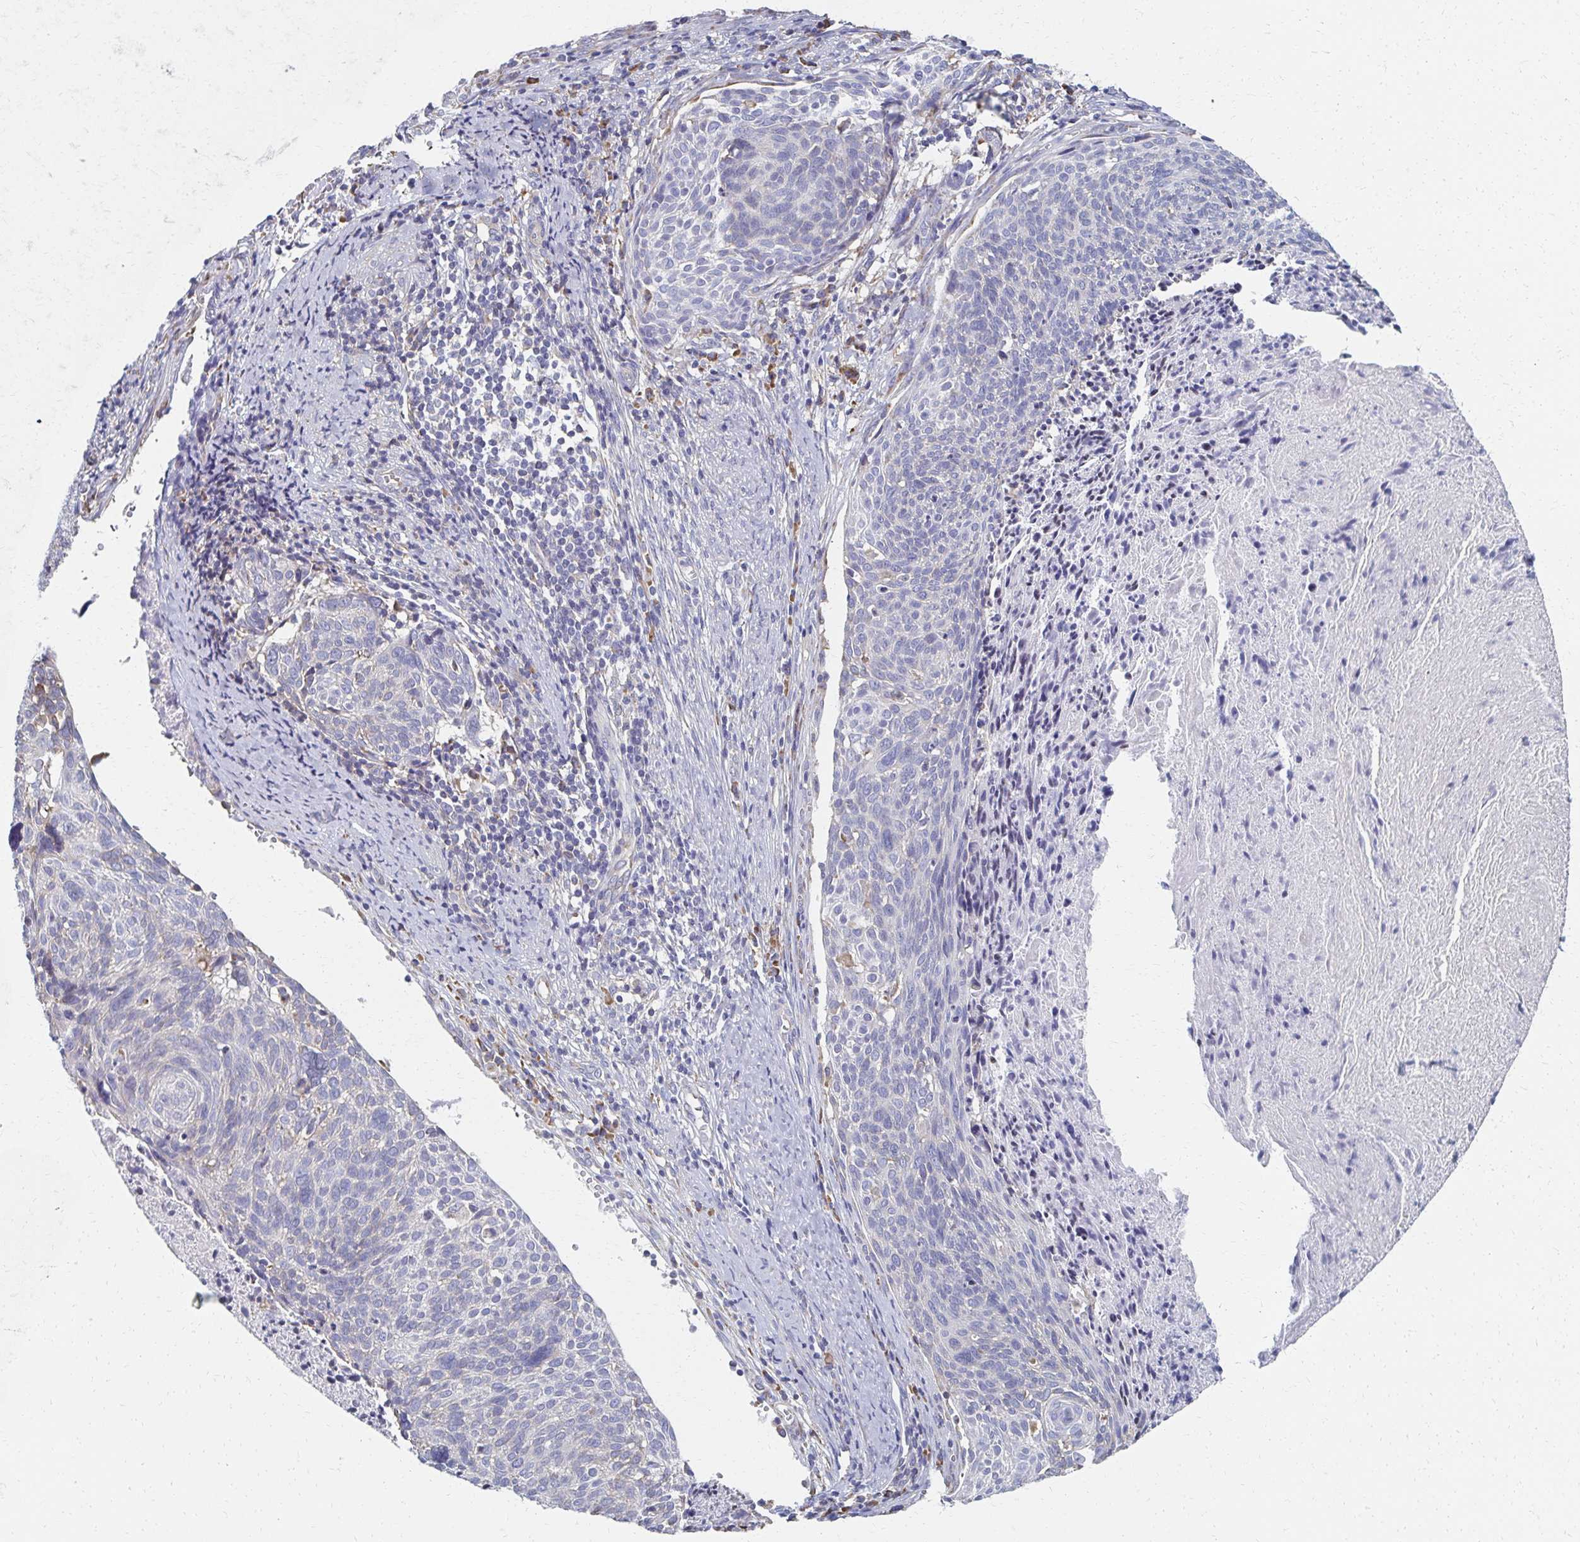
{"staining": {"intensity": "negative", "quantity": "none", "location": "none"}, "tissue": "cervical cancer", "cell_type": "Tumor cells", "image_type": "cancer", "snomed": [{"axis": "morphology", "description": "Squamous cell carcinoma, NOS"}, {"axis": "topography", "description": "Cervix"}], "caption": "This is a histopathology image of immunohistochemistry (IHC) staining of cervical cancer, which shows no expression in tumor cells. (Immunohistochemistry, brightfield microscopy, high magnification).", "gene": "ATP1A3", "patient": {"sex": "female", "age": 49}}